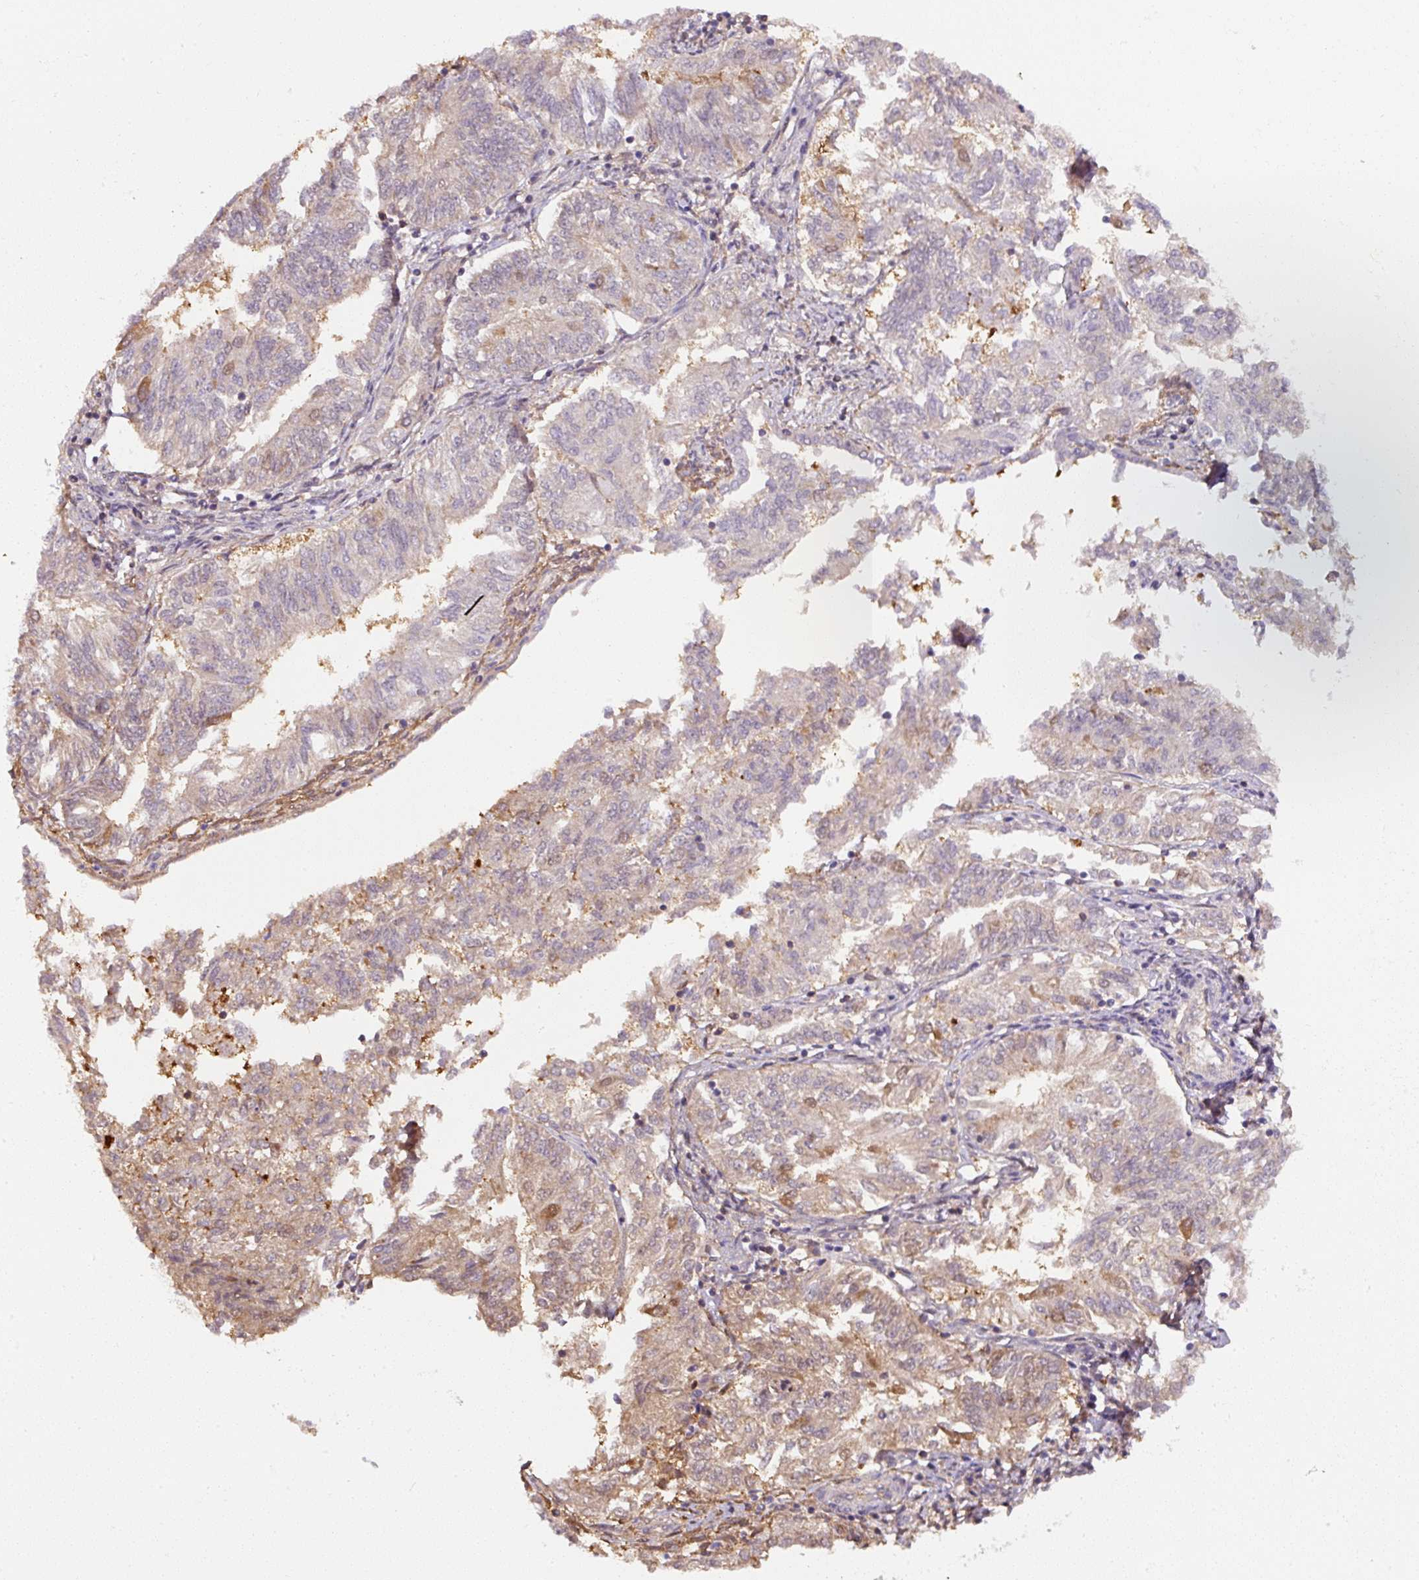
{"staining": {"intensity": "moderate", "quantity": "<25%", "location": "cytoplasmic/membranous"}, "tissue": "endometrial cancer", "cell_type": "Tumor cells", "image_type": "cancer", "snomed": [{"axis": "morphology", "description": "Adenocarcinoma, NOS"}, {"axis": "topography", "description": "Endometrium"}], "caption": "There is low levels of moderate cytoplasmic/membranous staining in tumor cells of endometrial cancer, as demonstrated by immunohistochemical staining (brown color).", "gene": "ST13", "patient": {"sex": "female", "age": 58}}